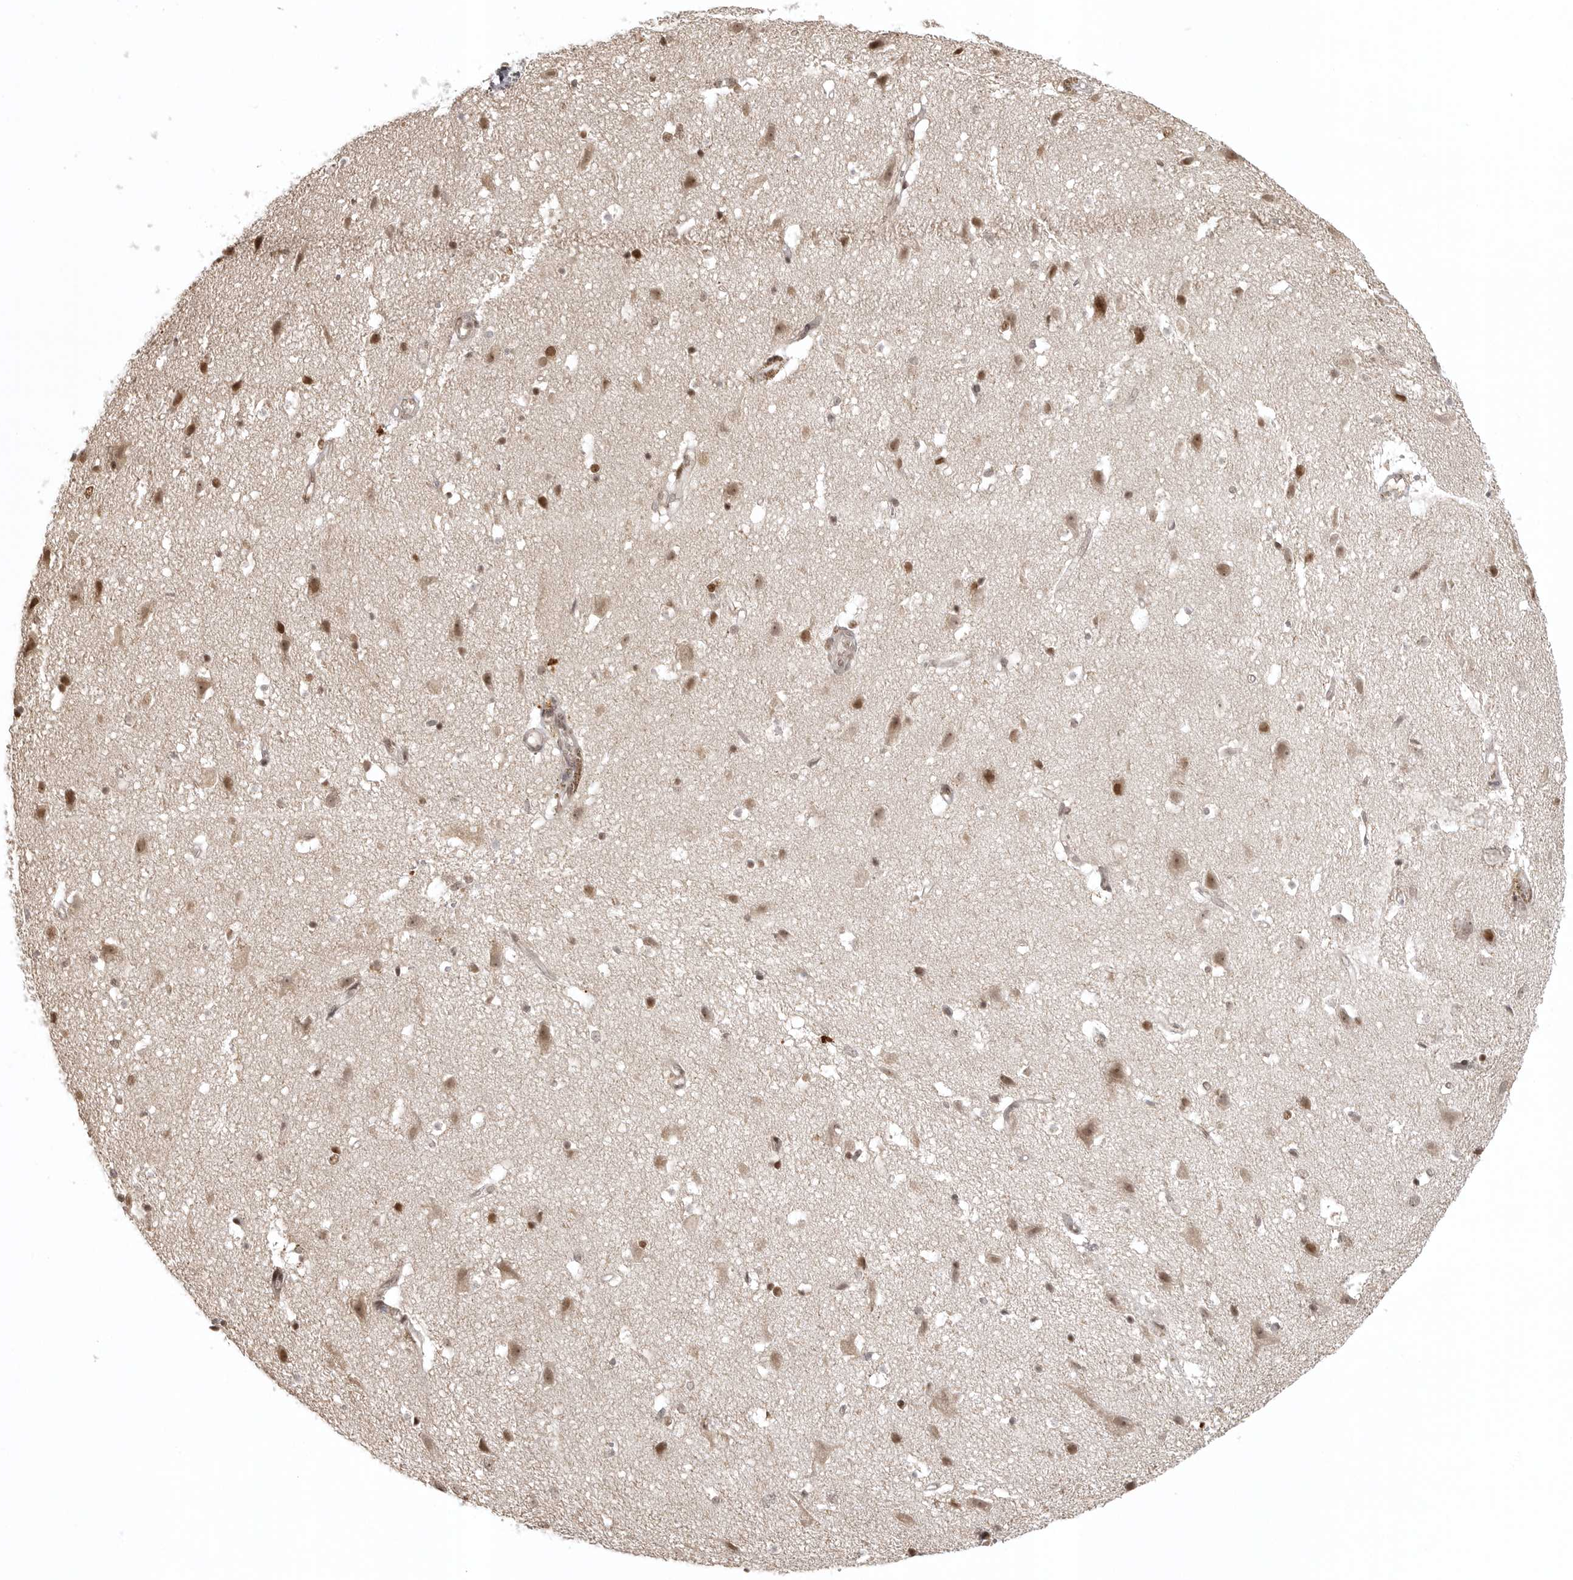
{"staining": {"intensity": "moderate", "quantity": "25%-75%", "location": "nuclear"}, "tissue": "cerebral cortex", "cell_type": "Endothelial cells", "image_type": "normal", "snomed": [{"axis": "morphology", "description": "Normal tissue, NOS"}, {"axis": "topography", "description": "Cerebral cortex"}], "caption": "Approximately 25%-75% of endothelial cells in unremarkable cerebral cortex reveal moderate nuclear protein positivity as visualized by brown immunohistochemical staining.", "gene": "ISG20L2", "patient": {"sex": "male", "age": 54}}